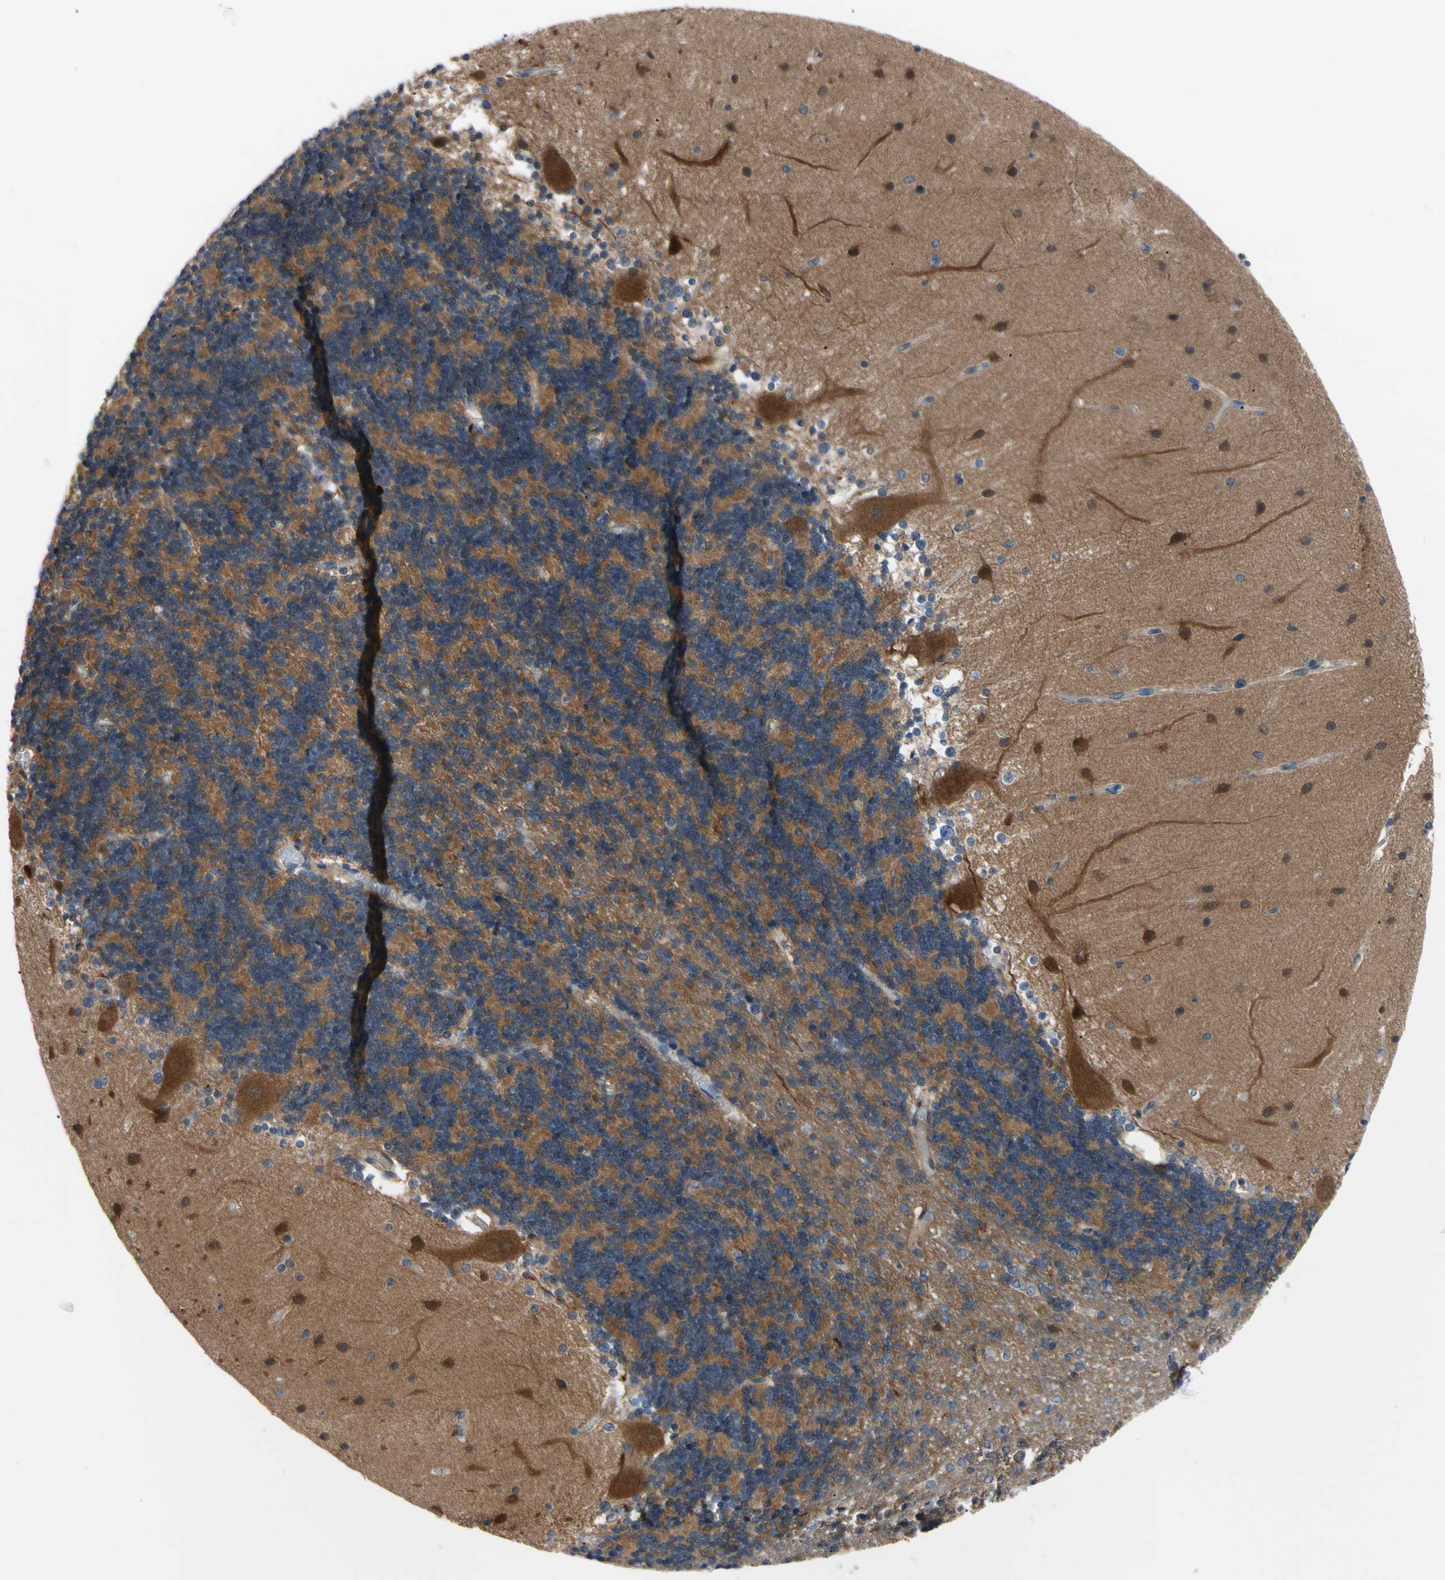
{"staining": {"intensity": "moderate", "quantity": ">75%", "location": "cytoplasmic/membranous"}, "tissue": "cerebellum", "cell_type": "Cells in granular layer", "image_type": "normal", "snomed": [{"axis": "morphology", "description": "Normal tissue, NOS"}, {"axis": "topography", "description": "Cerebellum"}], "caption": "This image shows unremarkable cerebellum stained with IHC to label a protein in brown. The cytoplasmic/membranous of cells in granular layer show moderate positivity for the protein. Nuclei are counter-stained blue.", "gene": "NOL3", "patient": {"sex": "female", "age": 54}}